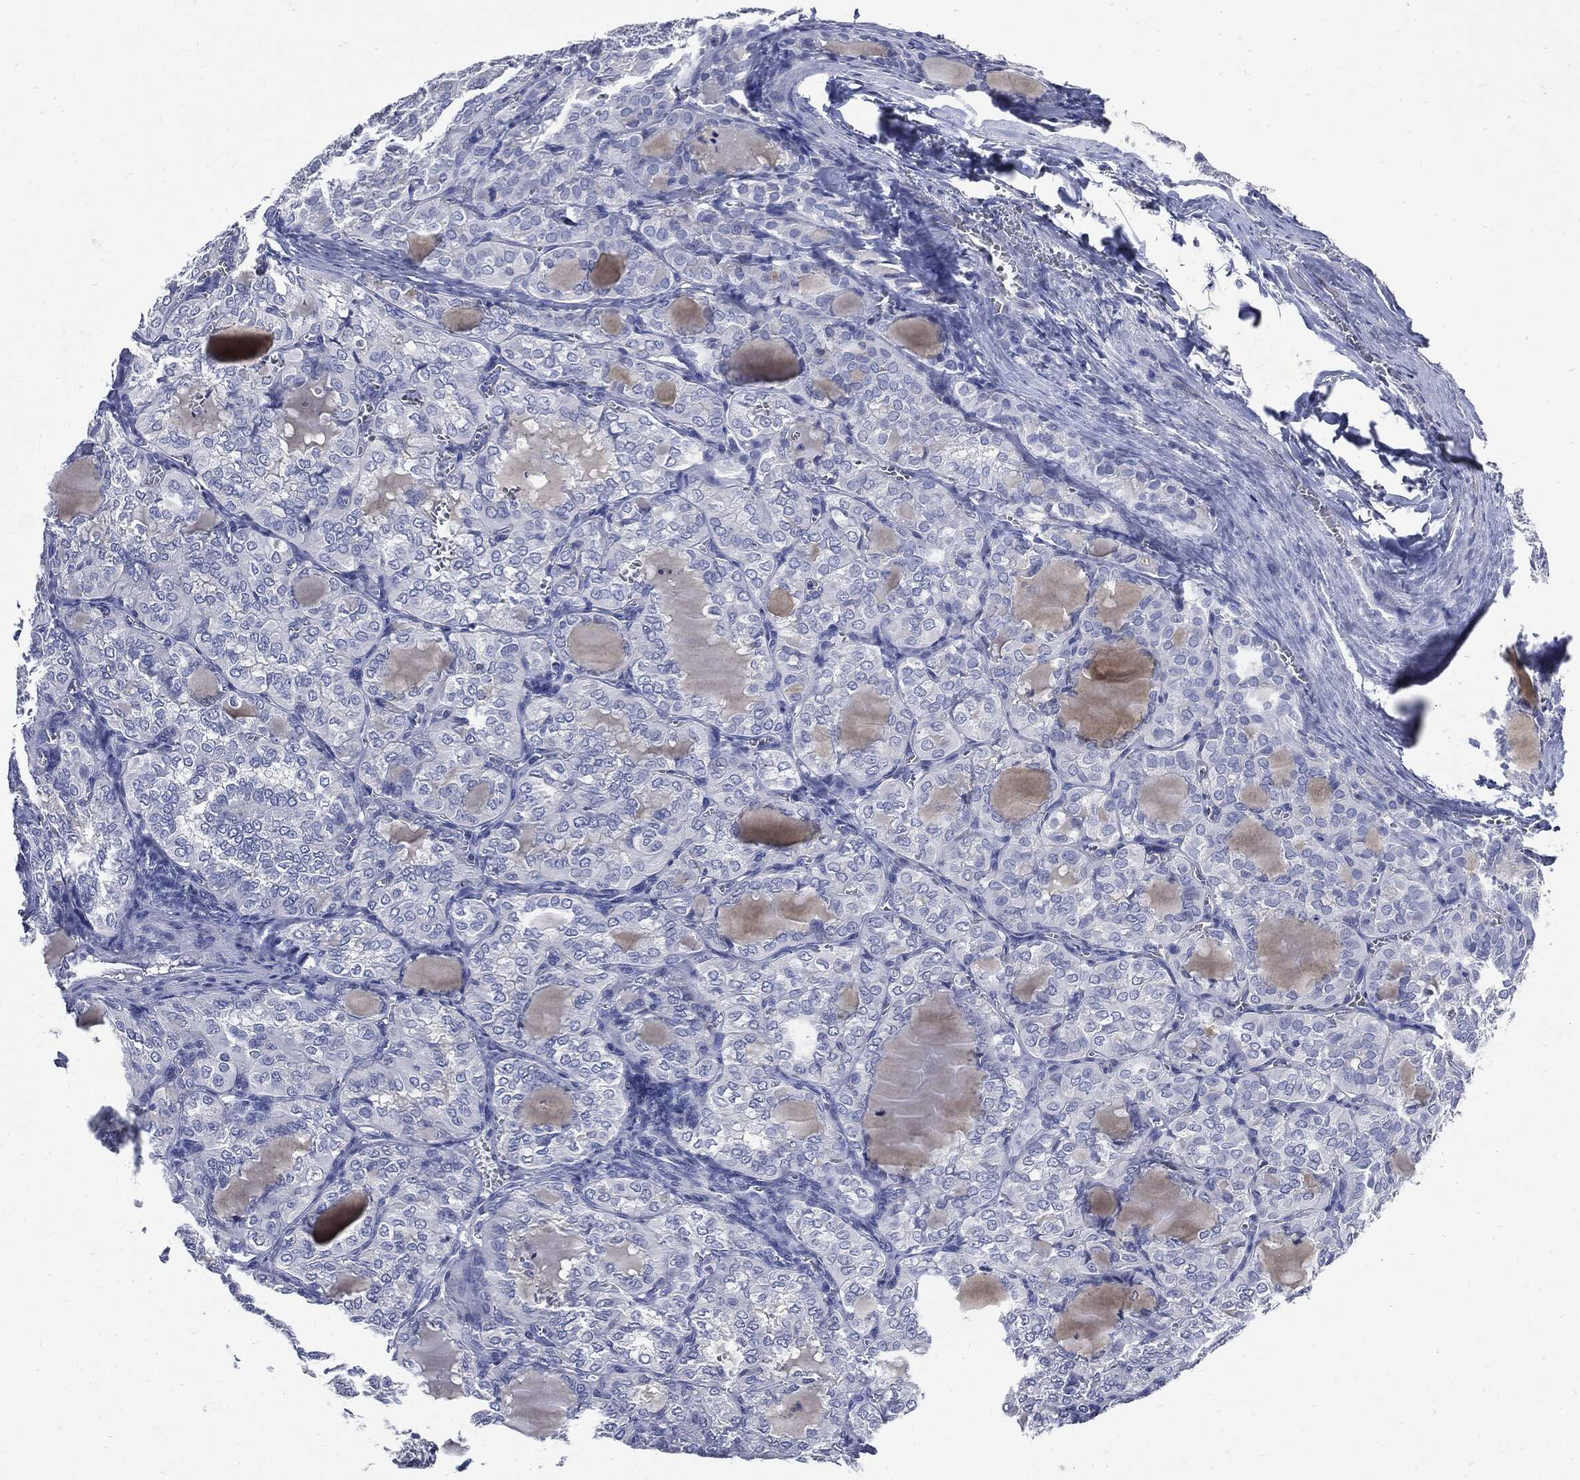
{"staining": {"intensity": "negative", "quantity": "none", "location": "none"}, "tissue": "thyroid cancer", "cell_type": "Tumor cells", "image_type": "cancer", "snomed": [{"axis": "morphology", "description": "Papillary adenocarcinoma, NOS"}, {"axis": "topography", "description": "Thyroid gland"}], "caption": "The immunohistochemistry (IHC) image has no significant staining in tumor cells of thyroid cancer (papillary adenocarcinoma) tissue.", "gene": "CPE", "patient": {"sex": "female", "age": 41}}